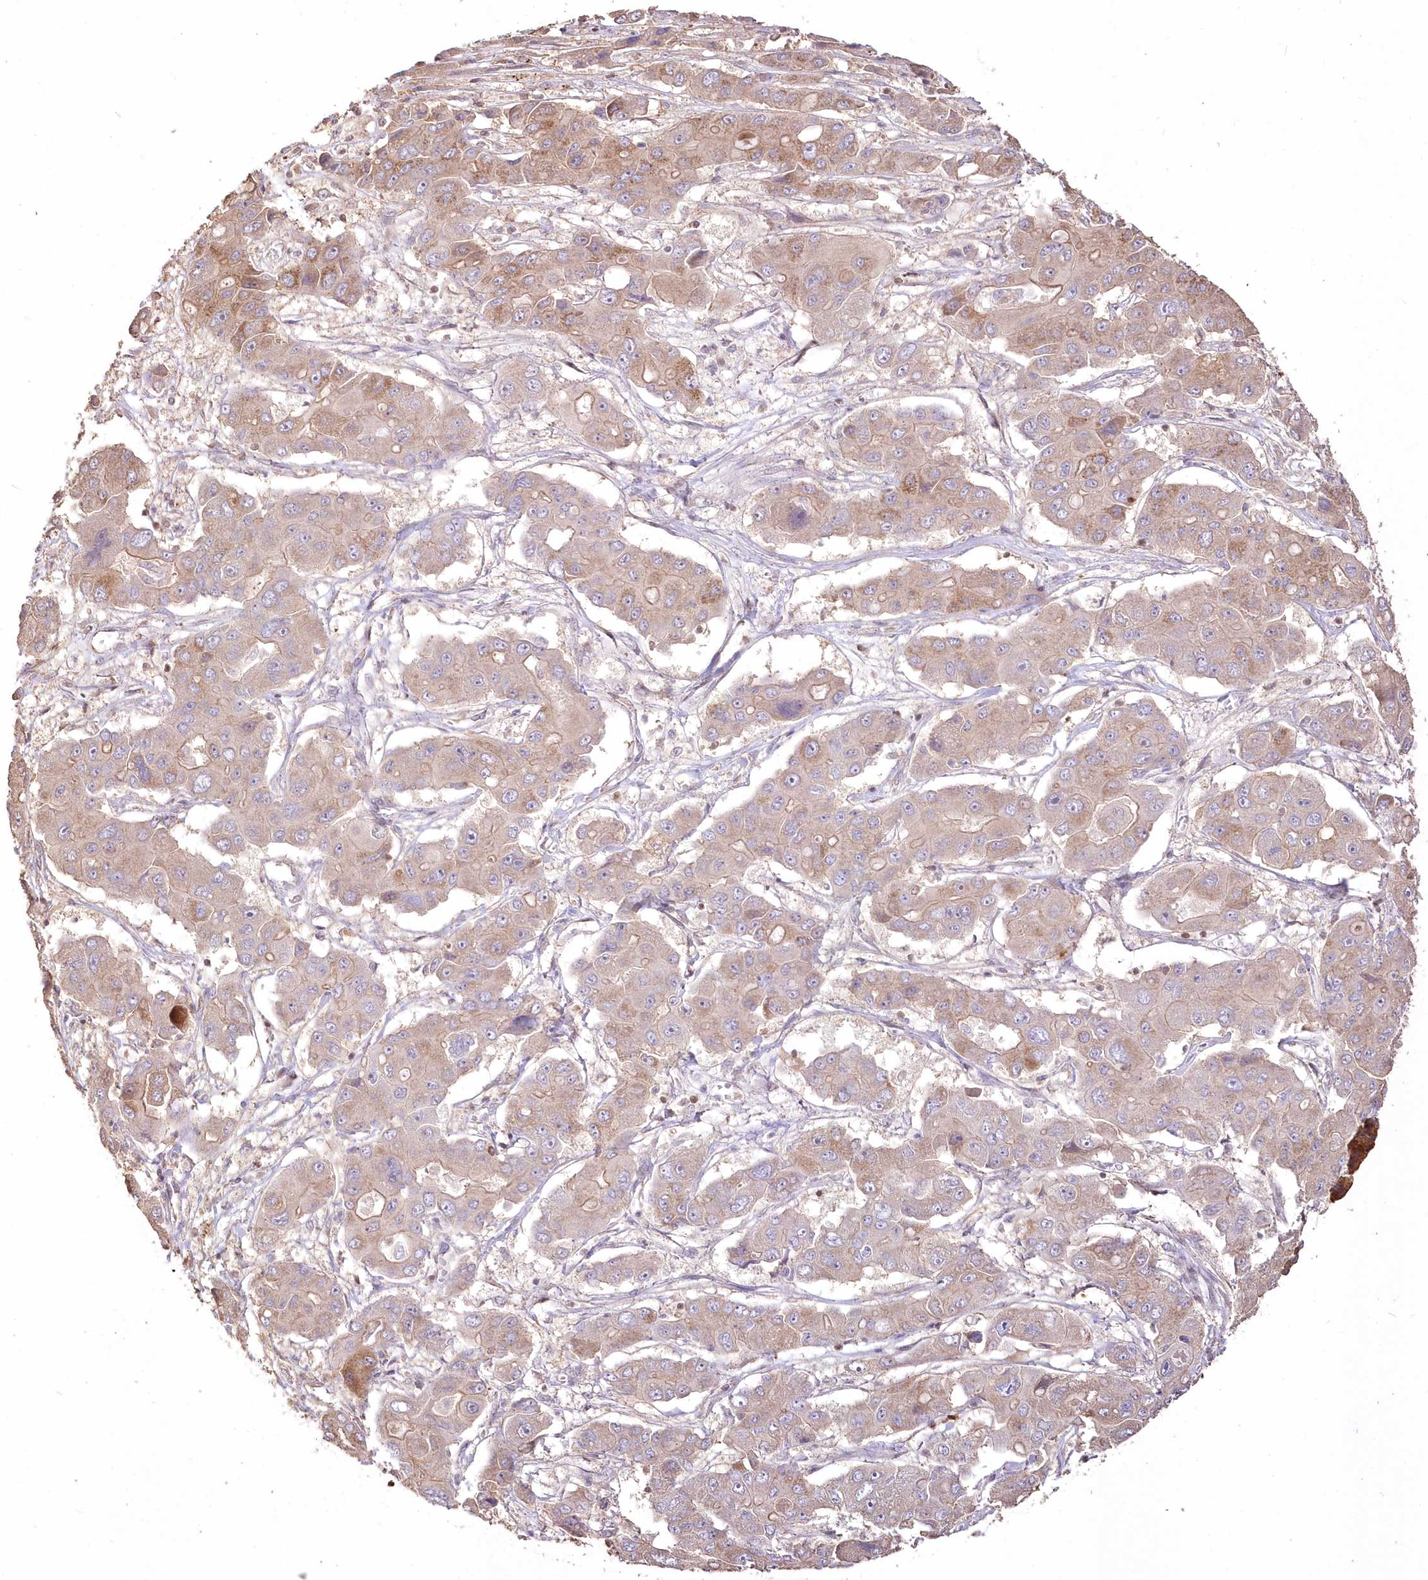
{"staining": {"intensity": "weak", "quantity": "25%-75%", "location": "cytoplasmic/membranous"}, "tissue": "liver cancer", "cell_type": "Tumor cells", "image_type": "cancer", "snomed": [{"axis": "morphology", "description": "Cholangiocarcinoma"}, {"axis": "topography", "description": "Liver"}], "caption": "High-power microscopy captured an IHC histopathology image of liver cholangiocarcinoma, revealing weak cytoplasmic/membranous staining in approximately 25%-75% of tumor cells.", "gene": "STK17B", "patient": {"sex": "male", "age": 67}}